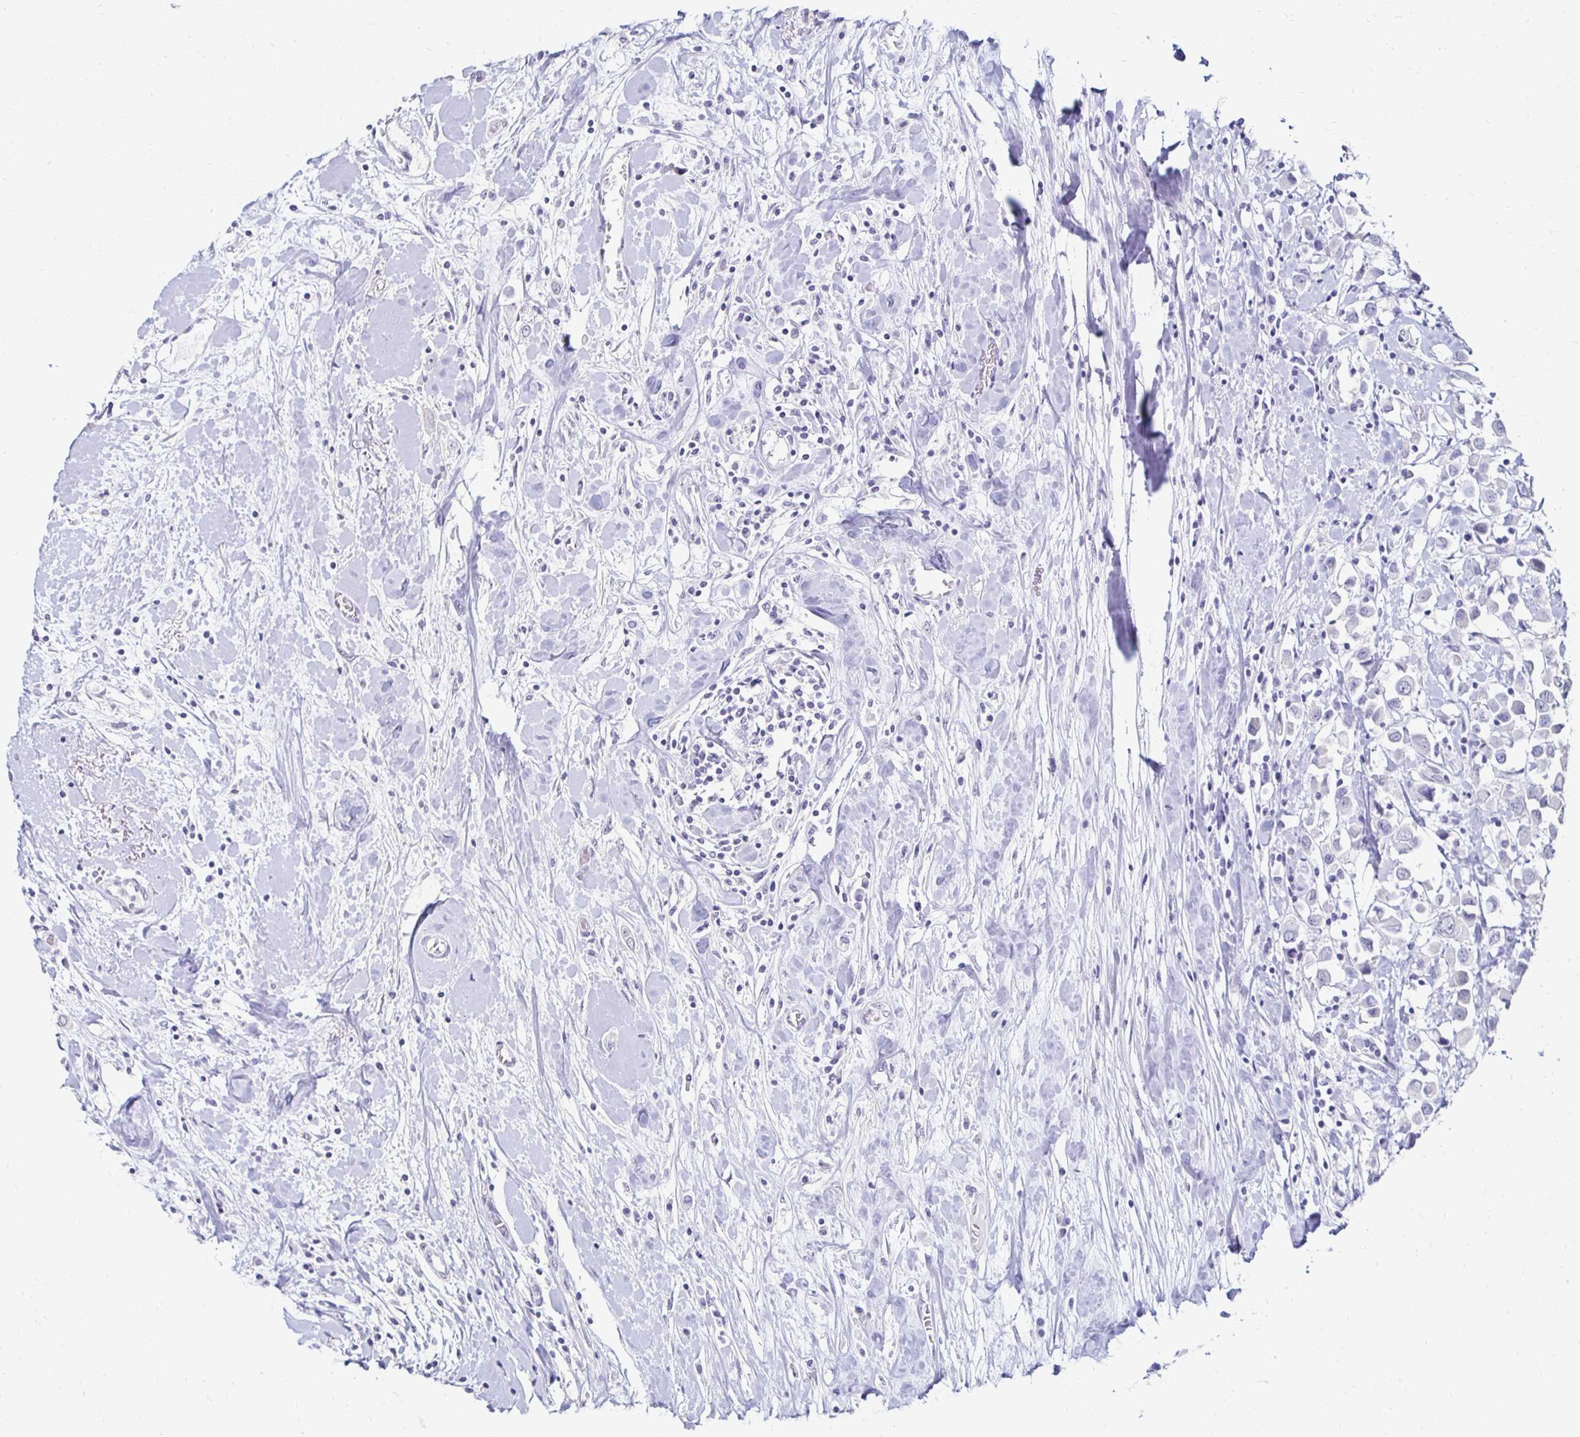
{"staining": {"intensity": "negative", "quantity": "none", "location": "none"}, "tissue": "breast cancer", "cell_type": "Tumor cells", "image_type": "cancer", "snomed": [{"axis": "morphology", "description": "Duct carcinoma"}, {"axis": "topography", "description": "Breast"}], "caption": "Tumor cells show no significant protein staining in intraductal carcinoma (breast).", "gene": "TOMM34", "patient": {"sex": "female", "age": 61}}